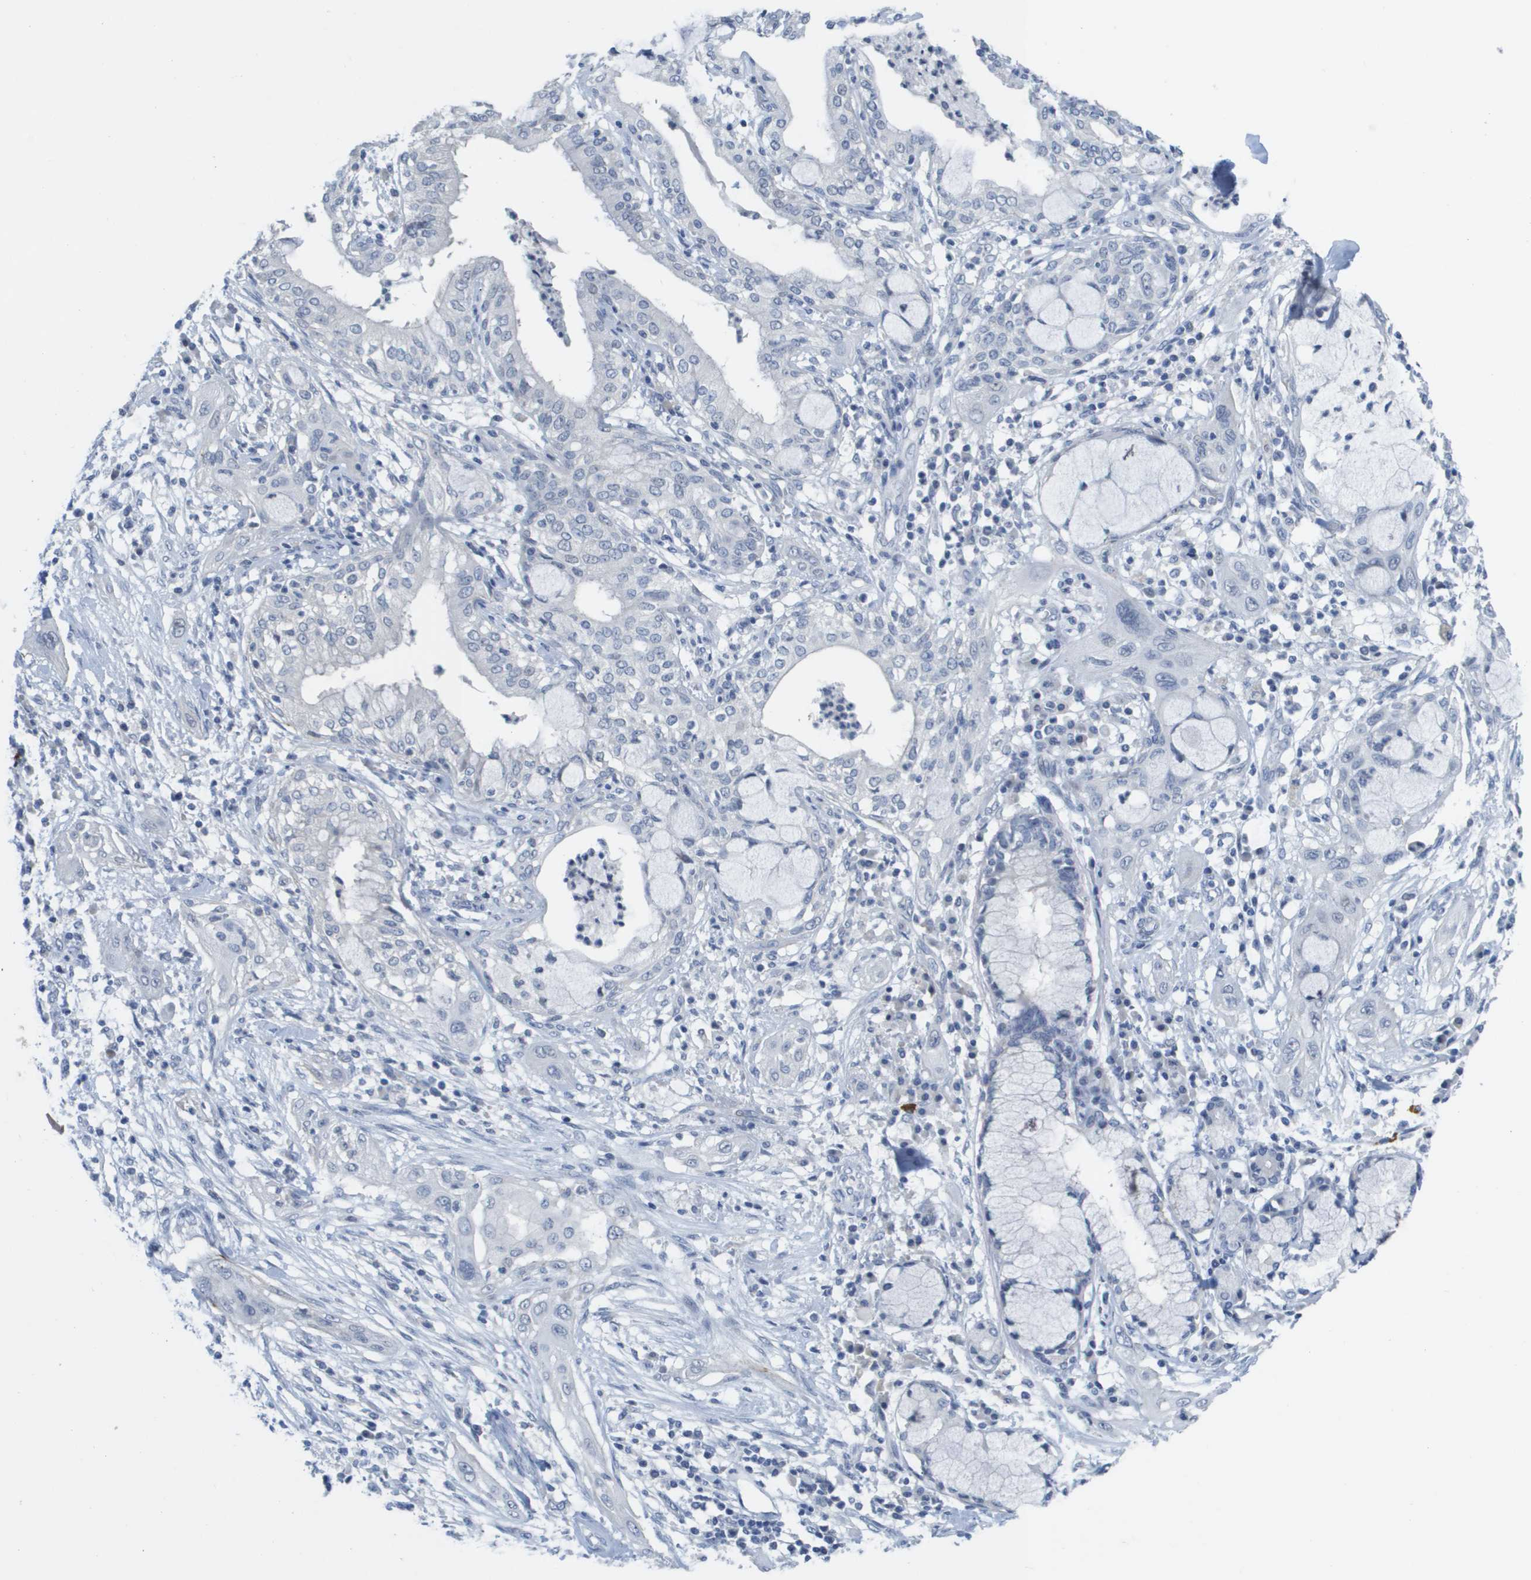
{"staining": {"intensity": "negative", "quantity": "none", "location": "none"}, "tissue": "lung cancer", "cell_type": "Tumor cells", "image_type": "cancer", "snomed": [{"axis": "morphology", "description": "Squamous cell carcinoma, NOS"}, {"axis": "topography", "description": "Lung"}], "caption": "A high-resolution photomicrograph shows IHC staining of lung squamous cell carcinoma, which reveals no significant staining in tumor cells. (Stains: DAB IHC with hematoxylin counter stain, Microscopy: brightfield microscopy at high magnification).", "gene": "PDE4A", "patient": {"sex": "female", "age": 47}}